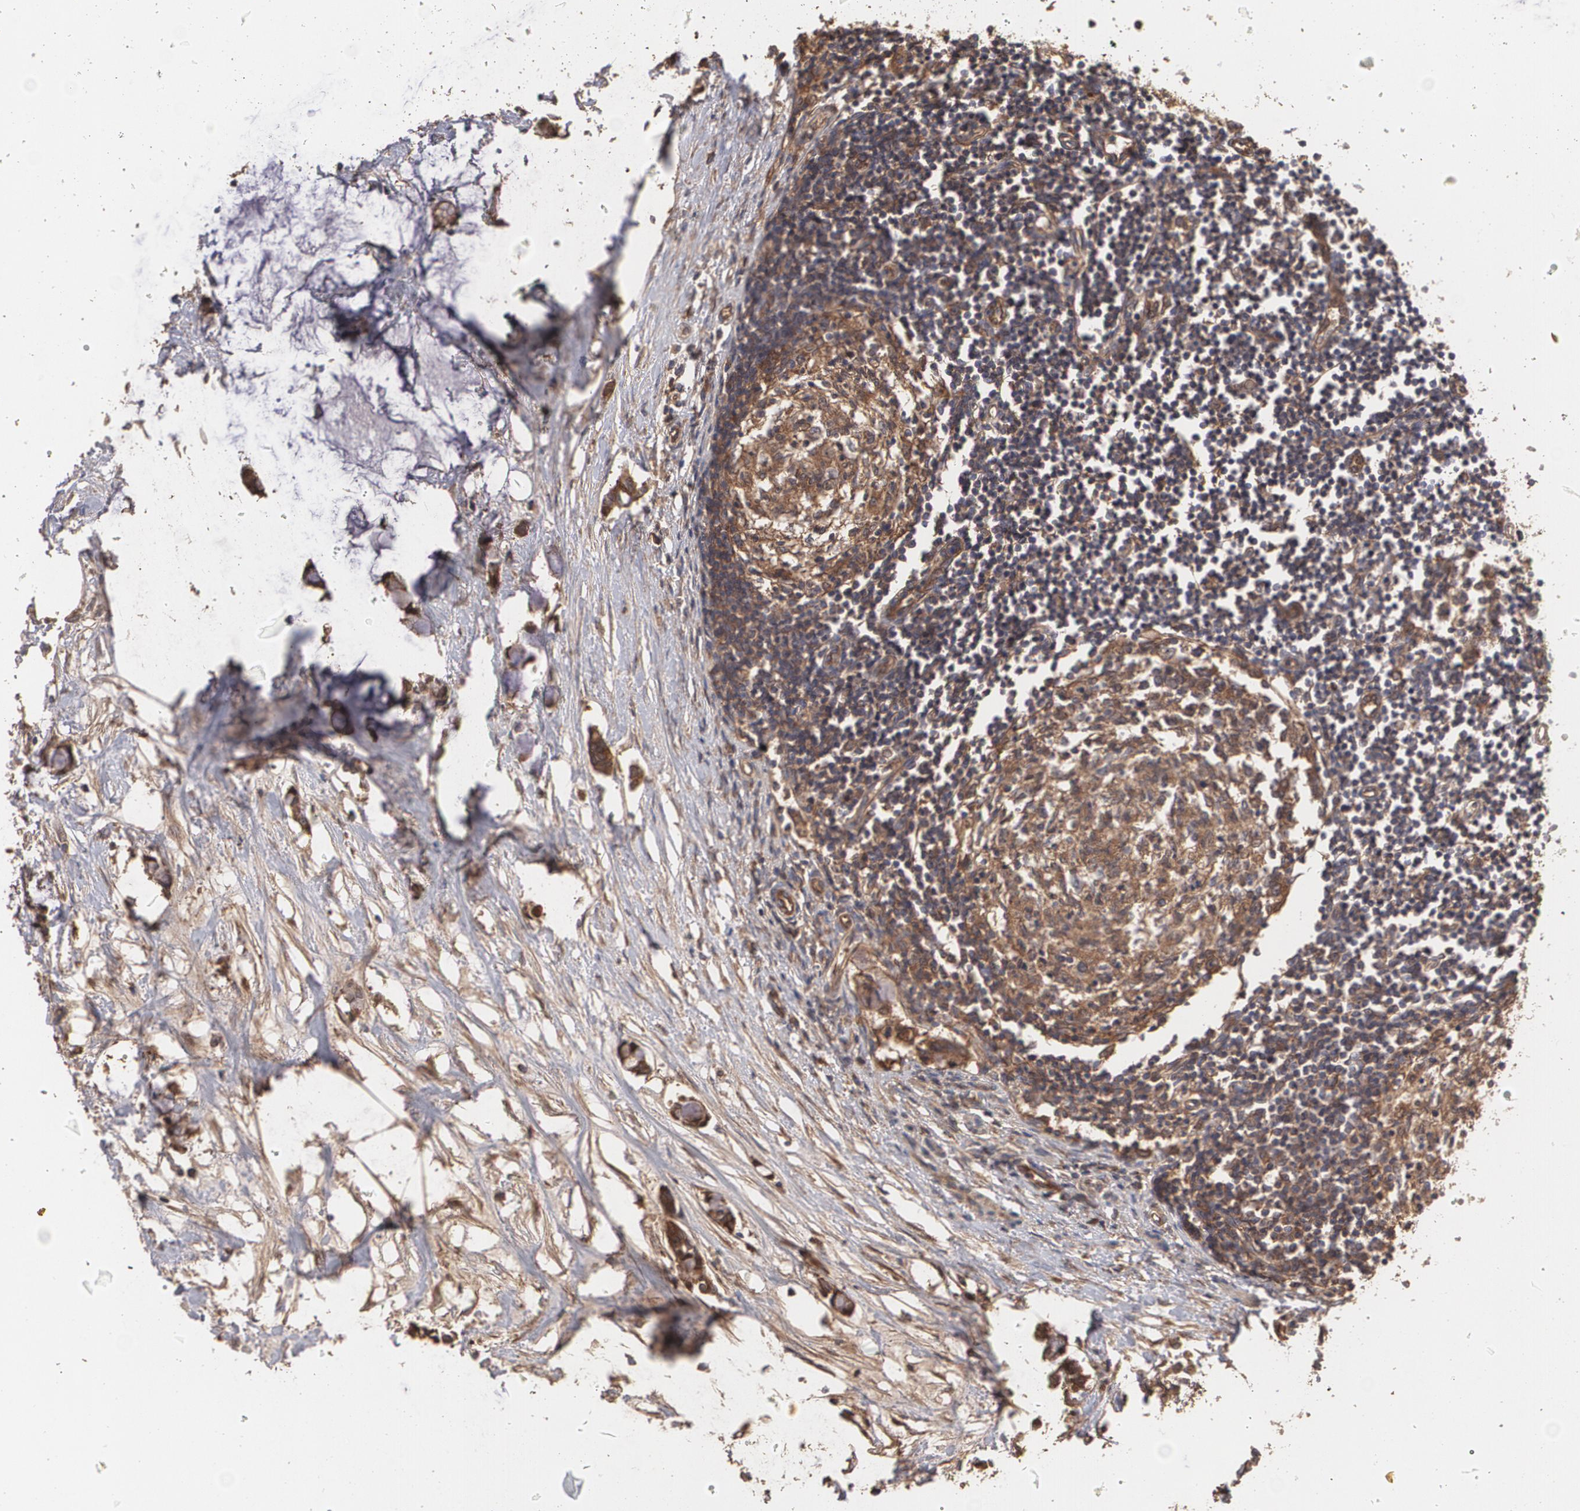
{"staining": {"intensity": "moderate", "quantity": ">75%", "location": "cytoplasmic/membranous"}, "tissue": "colorectal cancer", "cell_type": "Tumor cells", "image_type": "cancer", "snomed": [{"axis": "morphology", "description": "Normal tissue, NOS"}, {"axis": "morphology", "description": "Adenocarcinoma, NOS"}, {"axis": "topography", "description": "Colon"}, {"axis": "topography", "description": "Peripheral nerve tissue"}], "caption": "Colorectal adenocarcinoma was stained to show a protein in brown. There is medium levels of moderate cytoplasmic/membranous staining in about >75% of tumor cells.", "gene": "PON1", "patient": {"sex": "male", "age": 14}}